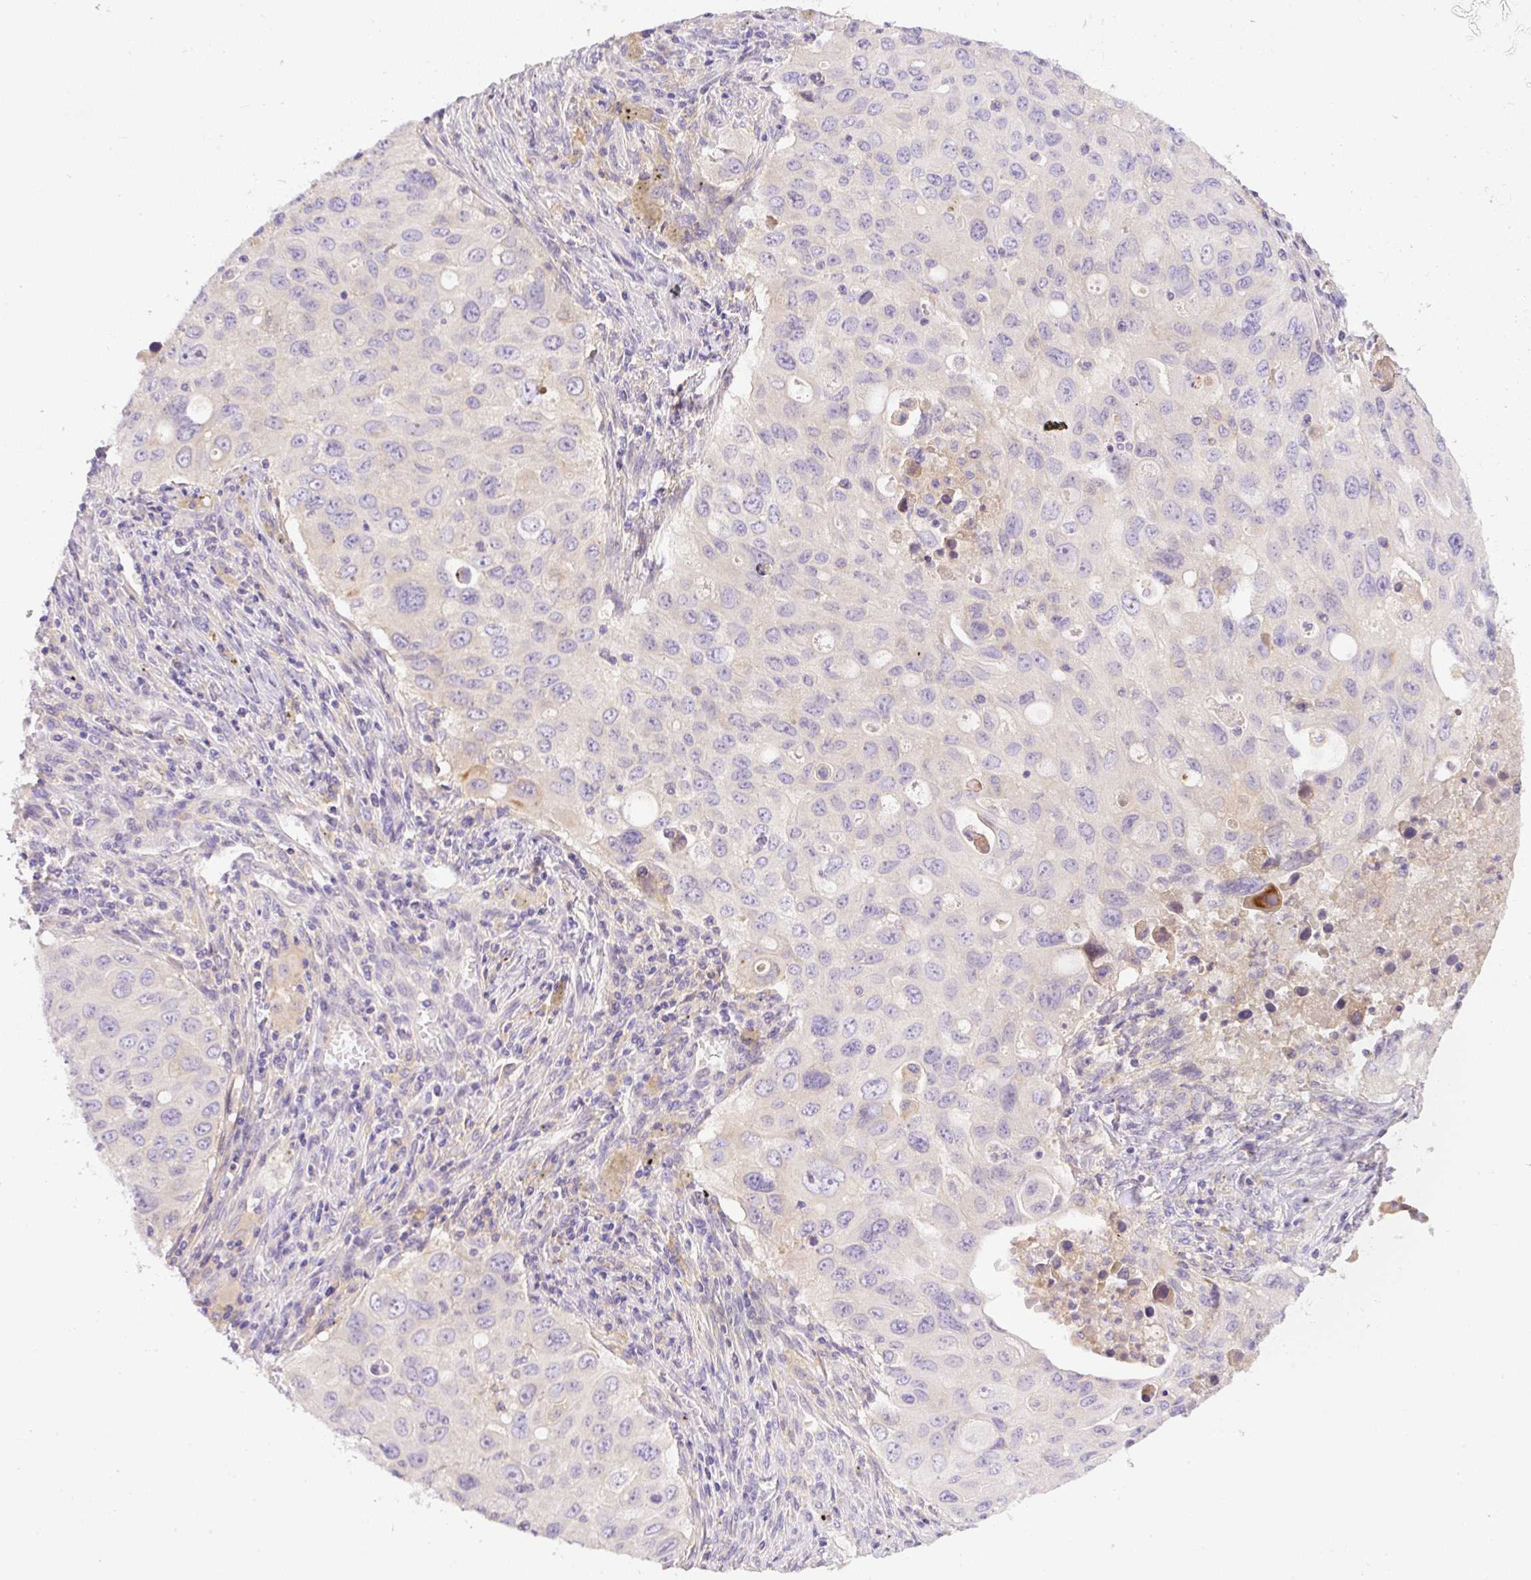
{"staining": {"intensity": "negative", "quantity": "none", "location": "none"}, "tissue": "lung cancer", "cell_type": "Tumor cells", "image_type": "cancer", "snomed": [{"axis": "morphology", "description": "Adenocarcinoma, NOS"}, {"axis": "morphology", "description": "Adenocarcinoma, metastatic, NOS"}, {"axis": "topography", "description": "Lymph node"}, {"axis": "topography", "description": "Lung"}], "caption": "Lung cancer stained for a protein using immunohistochemistry shows no positivity tumor cells.", "gene": "DAPK1", "patient": {"sex": "female", "age": 42}}